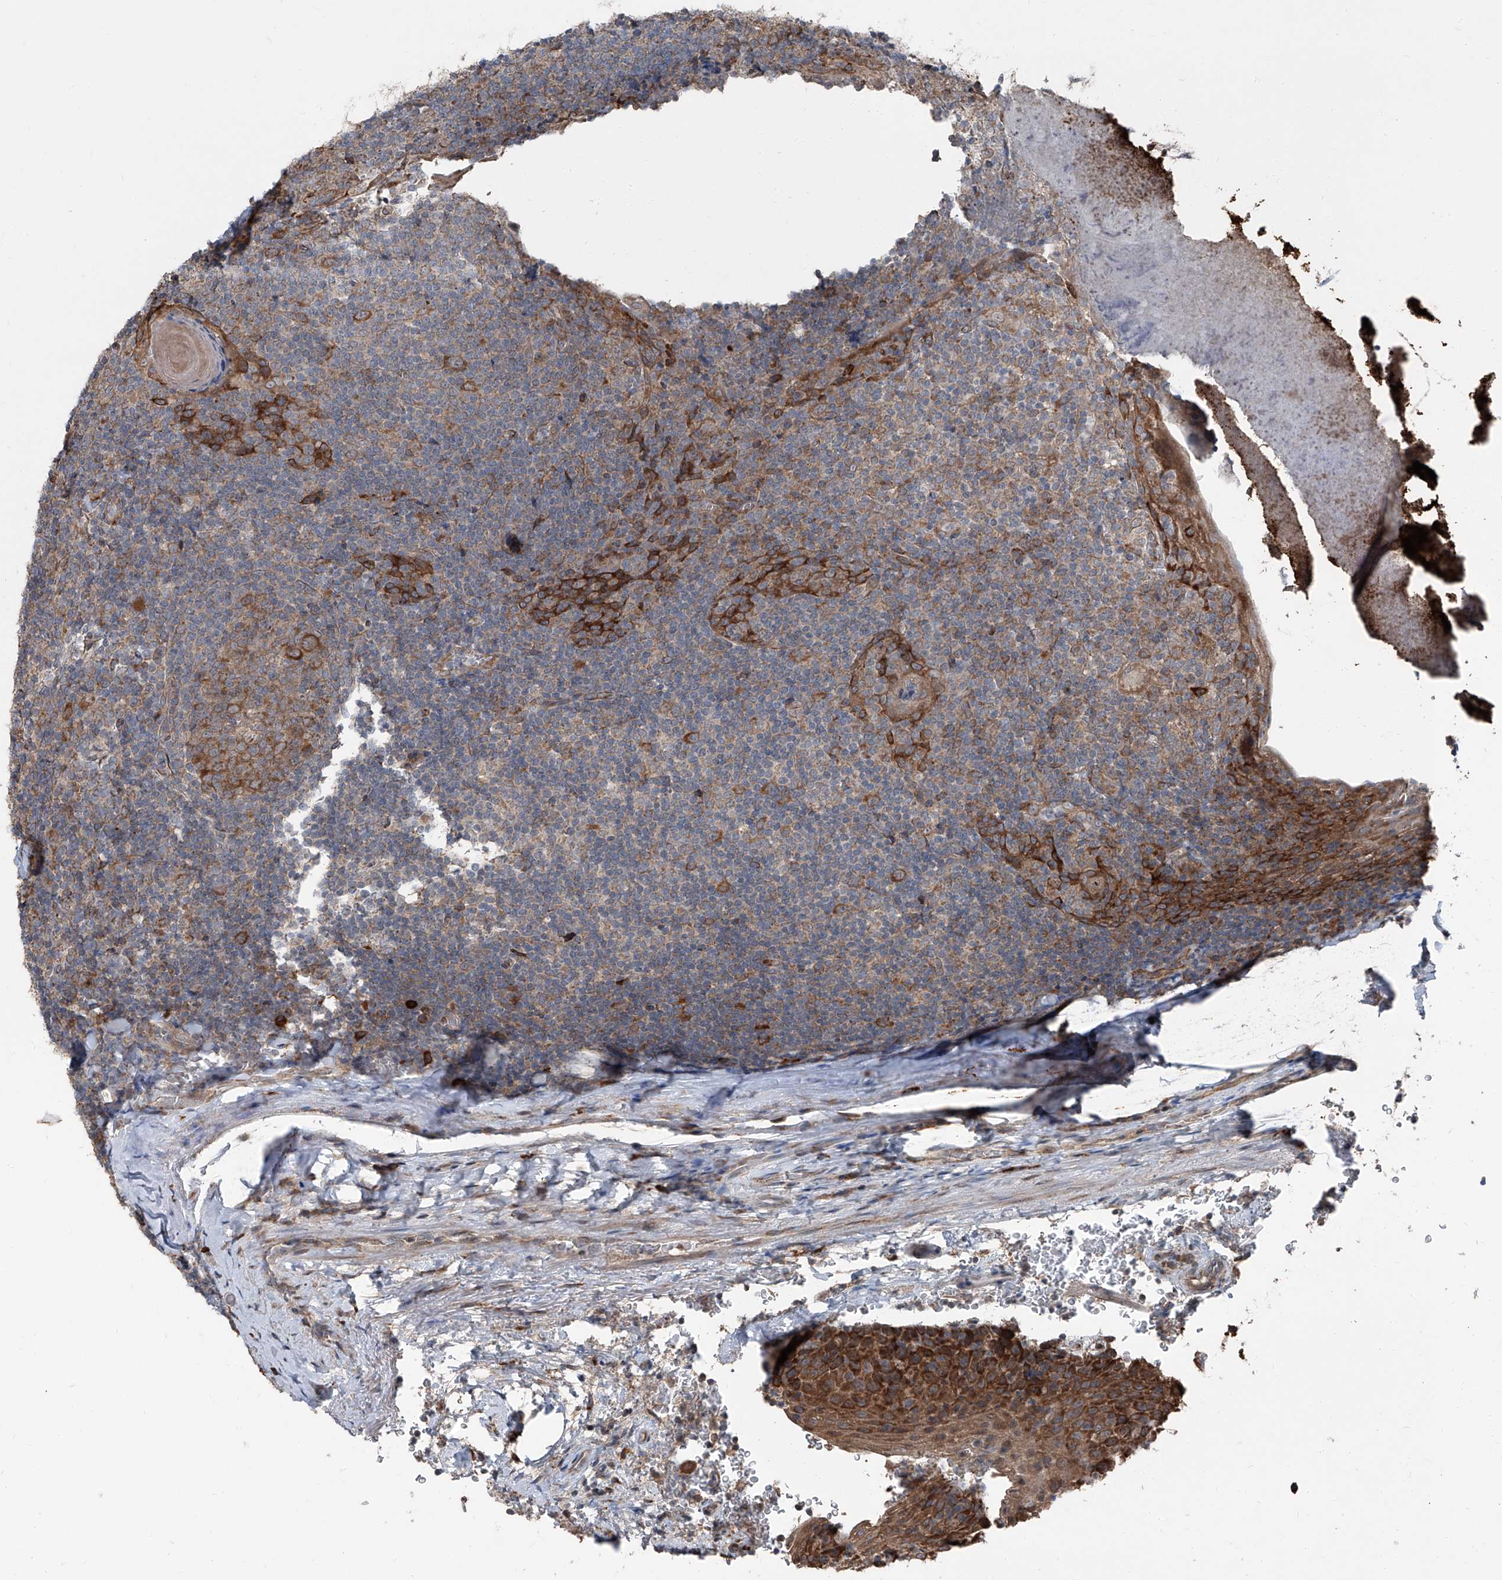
{"staining": {"intensity": "moderate", "quantity": "25%-75%", "location": "cytoplasmic/membranous"}, "tissue": "tonsil", "cell_type": "Germinal center cells", "image_type": "normal", "snomed": [{"axis": "morphology", "description": "Normal tissue, NOS"}, {"axis": "topography", "description": "Tonsil"}], "caption": "Protein expression analysis of unremarkable tonsil reveals moderate cytoplasmic/membranous staining in about 25%-75% of germinal center cells. The protein is stained brown, and the nuclei are stained in blue (DAB IHC with brightfield microscopy, high magnification).", "gene": "LIMK1", "patient": {"sex": "male", "age": 37}}